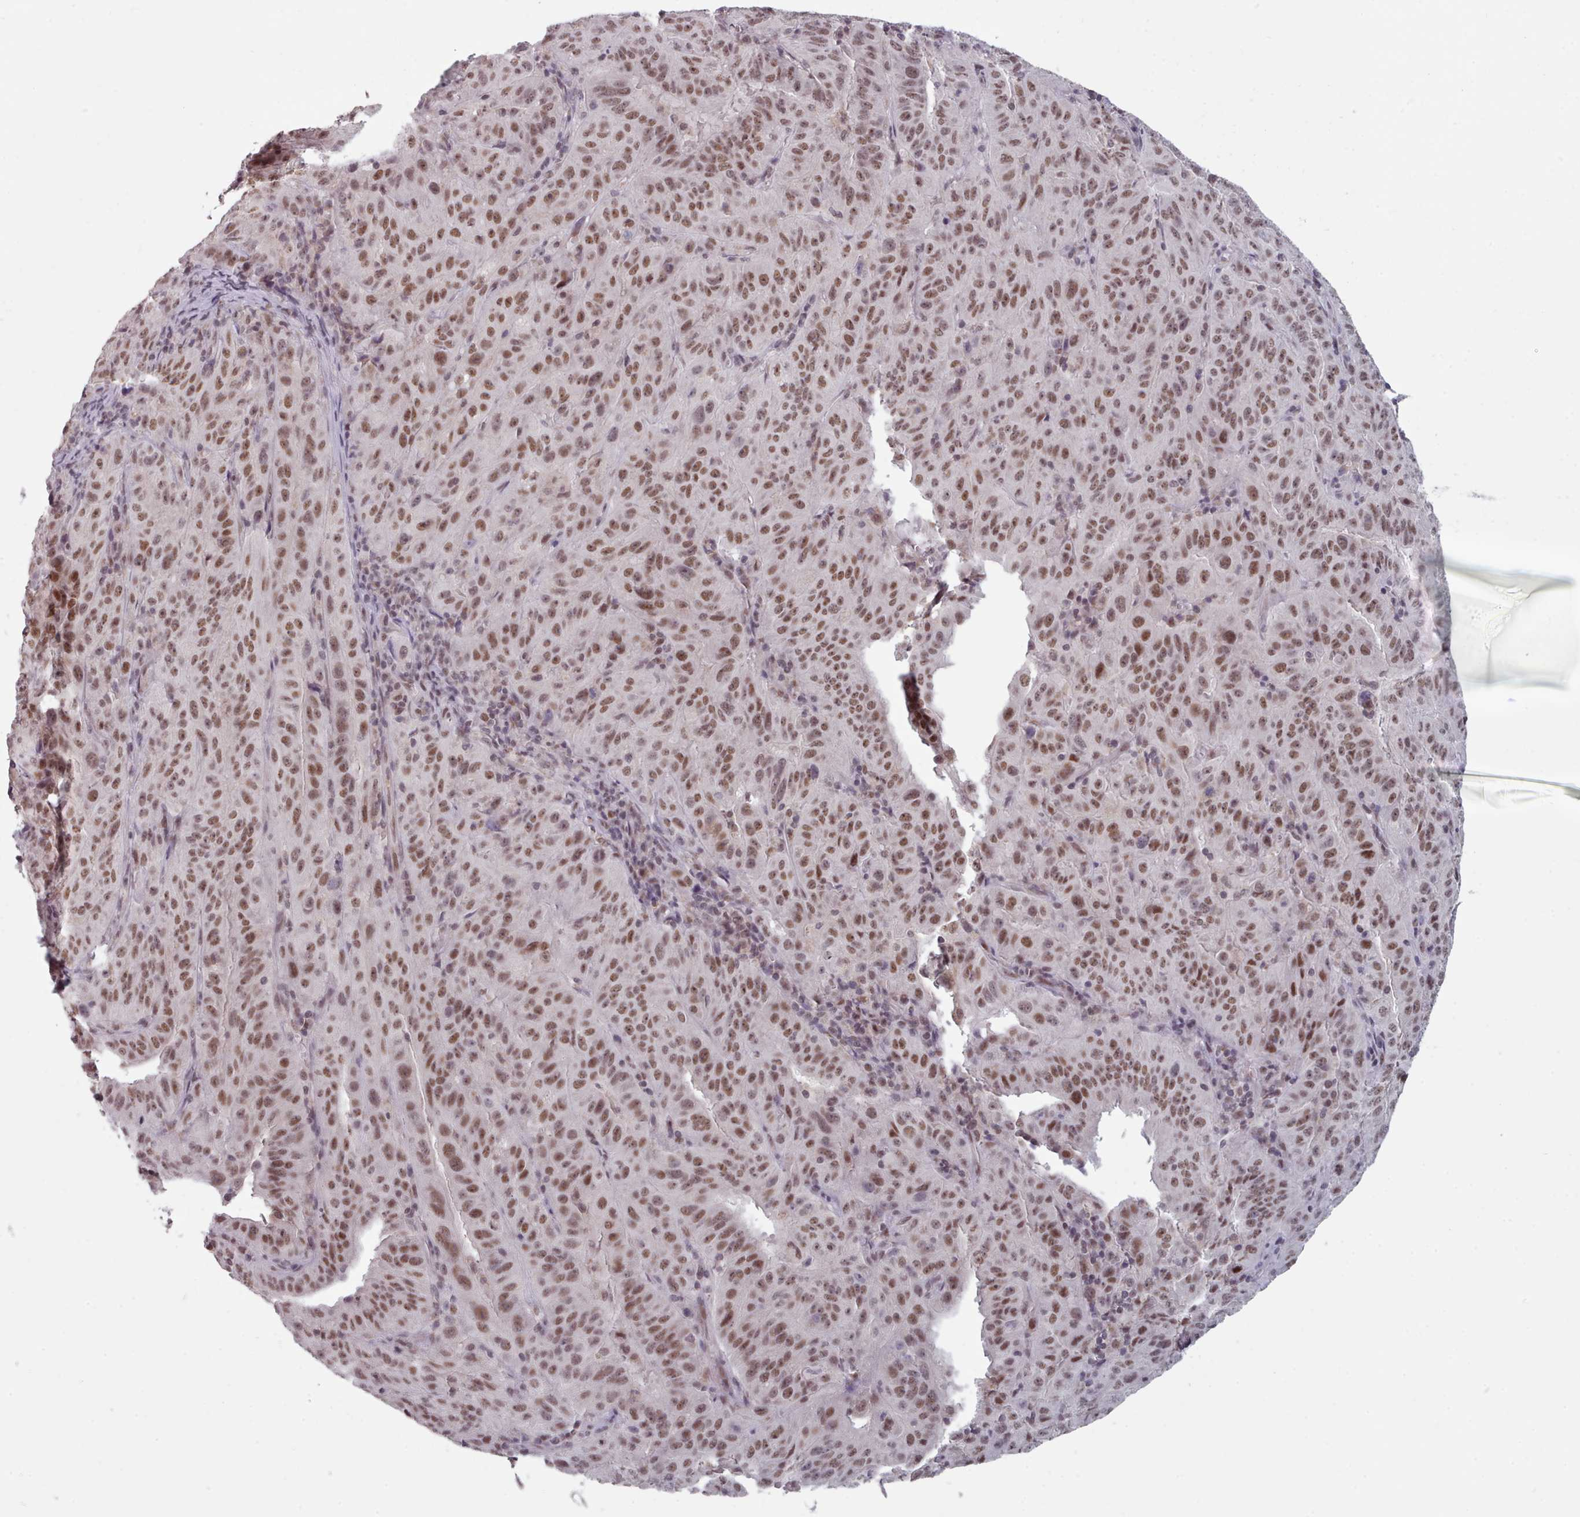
{"staining": {"intensity": "moderate", "quantity": ">75%", "location": "nuclear"}, "tissue": "pancreatic cancer", "cell_type": "Tumor cells", "image_type": "cancer", "snomed": [{"axis": "morphology", "description": "Adenocarcinoma, NOS"}, {"axis": "topography", "description": "Pancreas"}], "caption": "About >75% of tumor cells in human pancreatic cancer (adenocarcinoma) exhibit moderate nuclear protein positivity as visualized by brown immunohistochemical staining.", "gene": "SRSF9", "patient": {"sex": "male", "age": 63}}